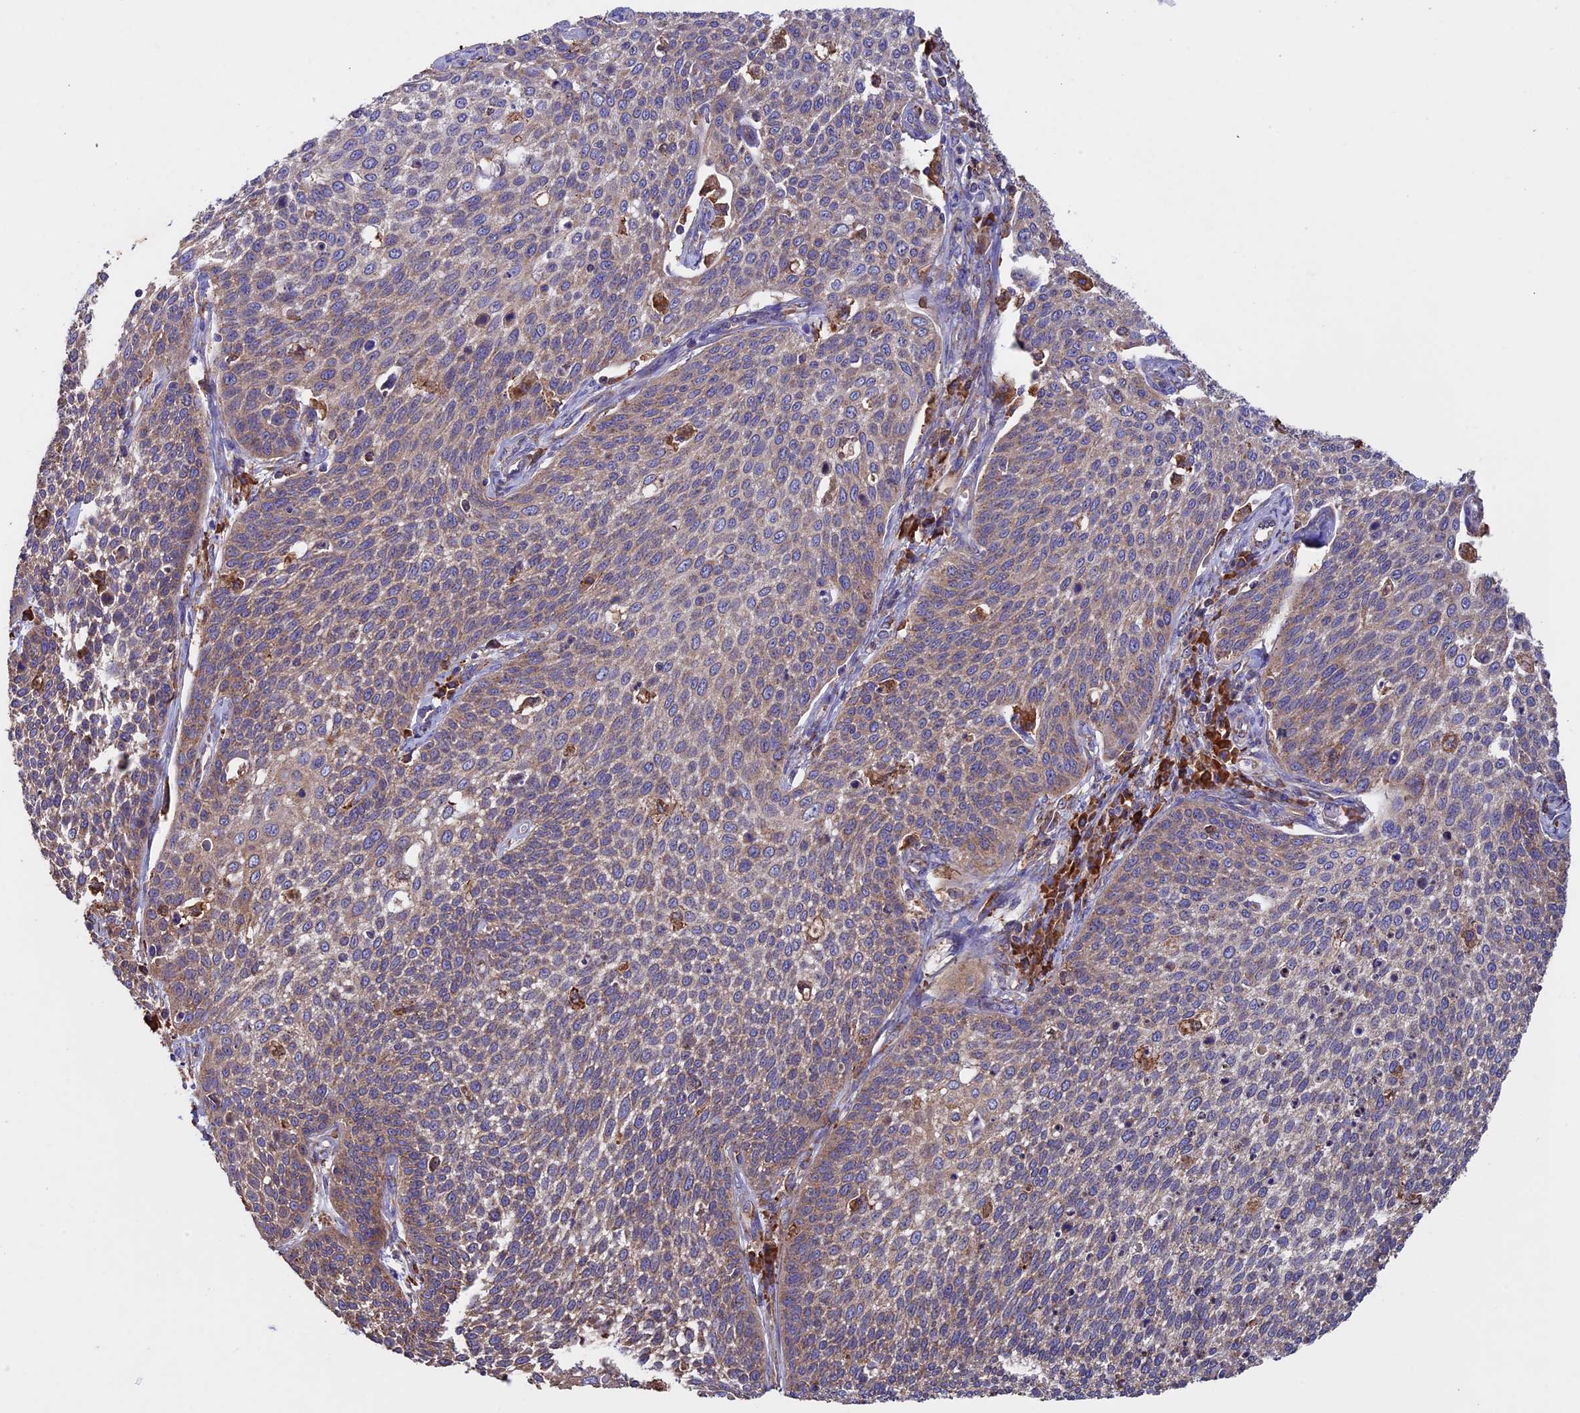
{"staining": {"intensity": "moderate", "quantity": "25%-75%", "location": "cytoplasmic/membranous"}, "tissue": "cervical cancer", "cell_type": "Tumor cells", "image_type": "cancer", "snomed": [{"axis": "morphology", "description": "Squamous cell carcinoma, NOS"}, {"axis": "topography", "description": "Cervix"}], "caption": "The image reveals immunohistochemical staining of squamous cell carcinoma (cervical). There is moderate cytoplasmic/membranous expression is identified in approximately 25%-75% of tumor cells.", "gene": "BTBD3", "patient": {"sex": "female", "age": 34}}